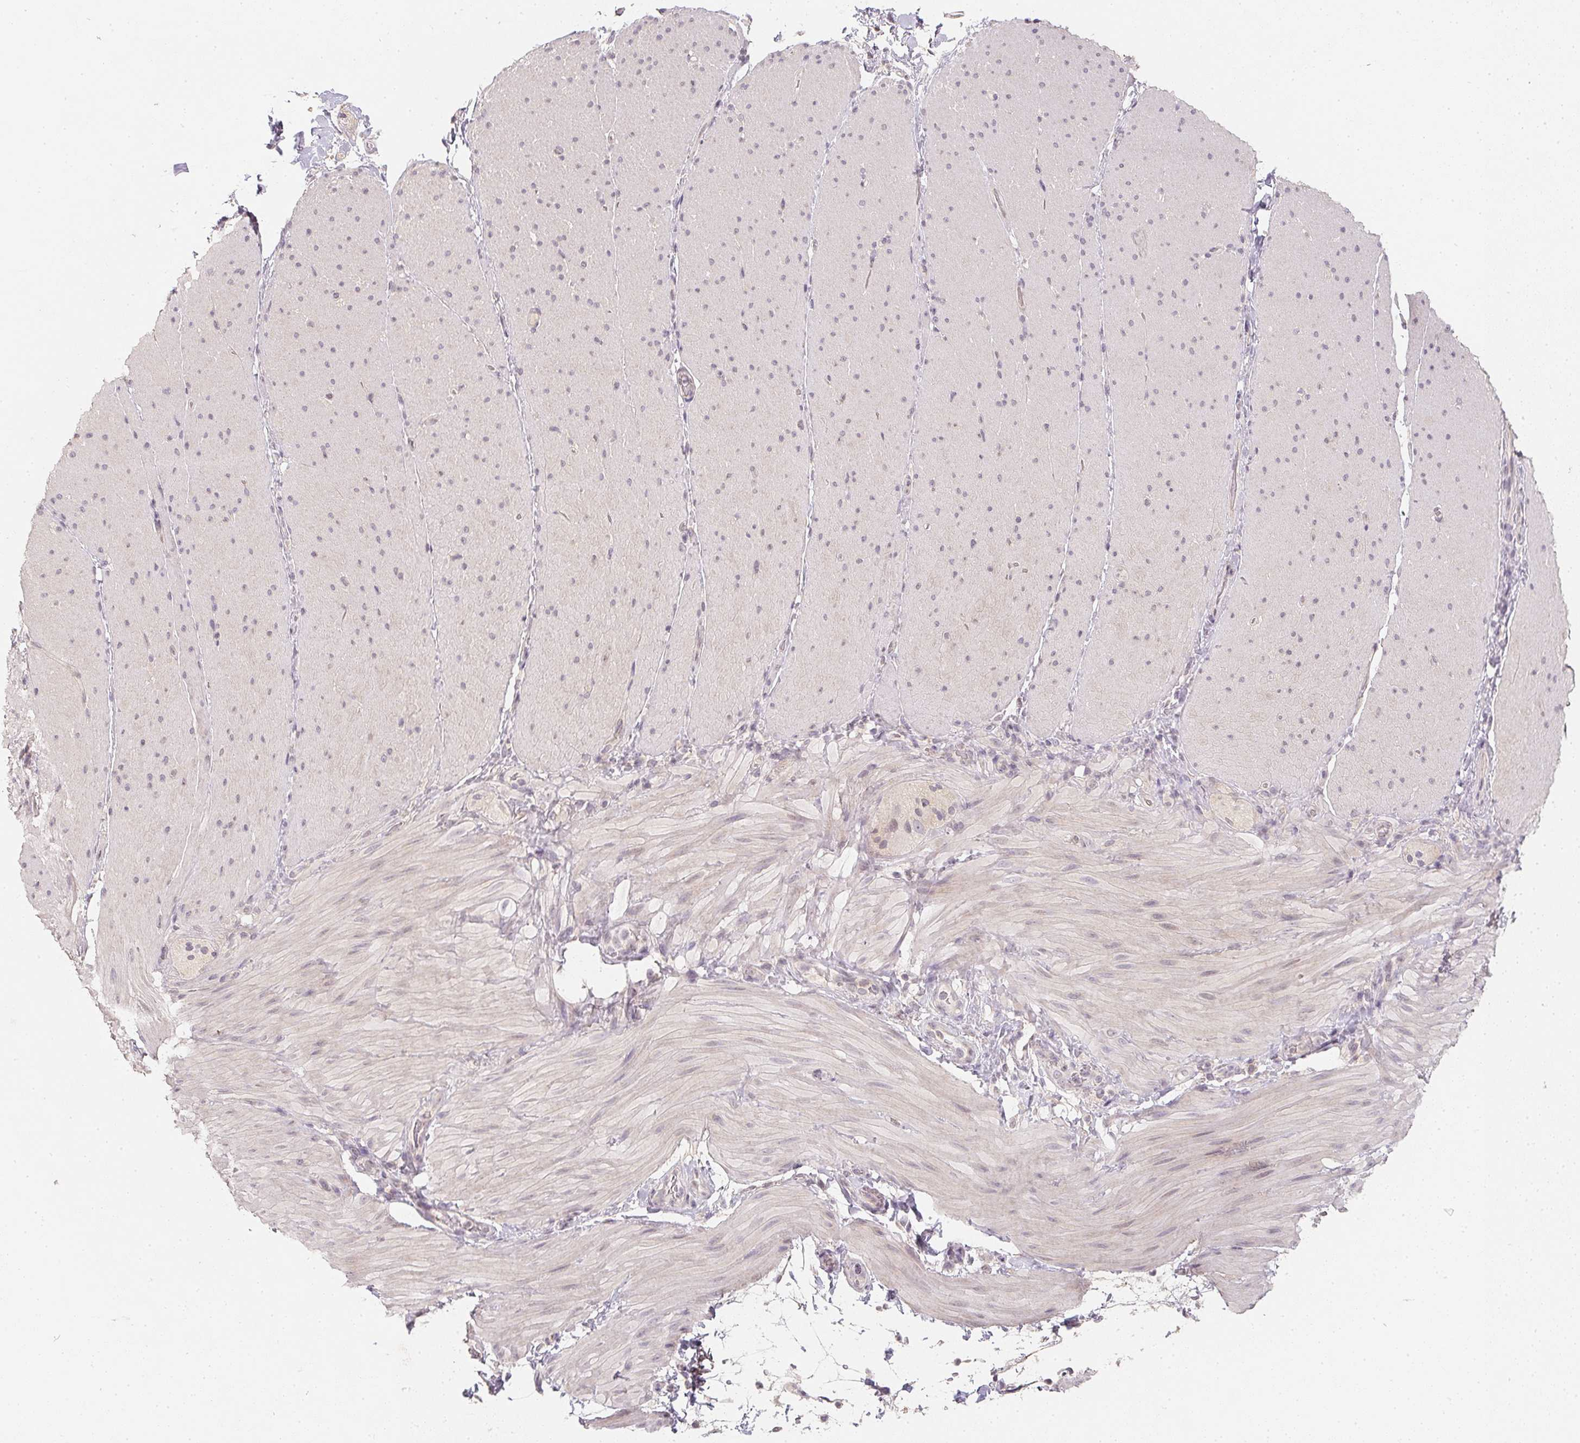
{"staining": {"intensity": "negative", "quantity": "none", "location": "none"}, "tissue": "smooth muscle", "cell_type": "Smooth muscle cells", "image_type": "normal", "snomed": [{"axis": "morphology", "description": "Normal tissue, NOS"}, {"axis": "topography", "description": "Smooth muscle"}, {"axis": "topography", "description": "Colon"}], "caption": "Protein analysis of unremarkable smooth muscle exhibits no significant expression in smooth muscle cells. (DAB (3,3'-diaminobenzidine) immunohistochemistry (IHC) visualized using brightfield microscopy, high magnification).", "gene": "SOAT1", "patient": {"sex": "male", "age": 73}}